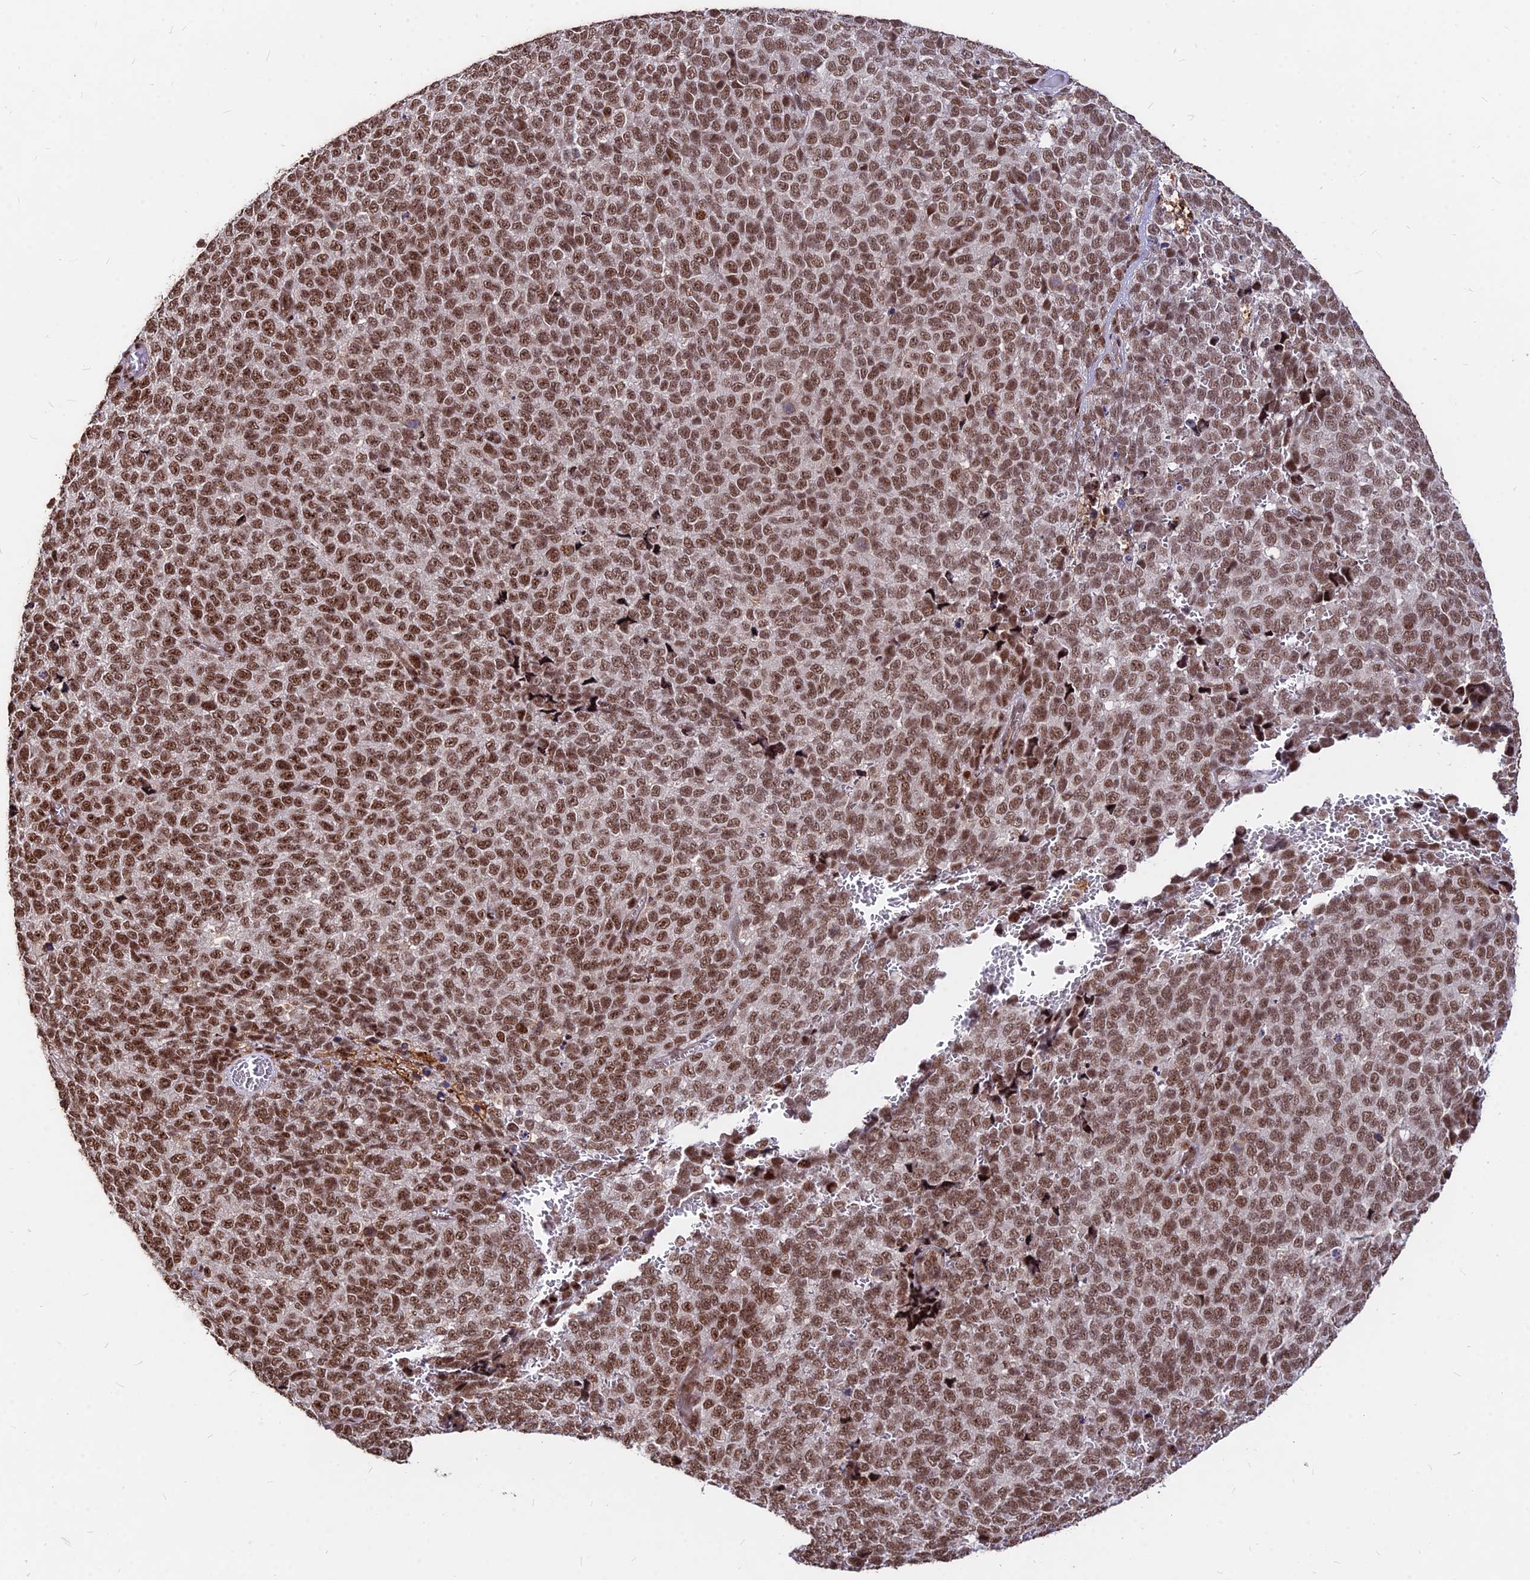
{"staining": {"intensity": "strong", "quantity": ">75%", "location": "nuclear"}, "tissue": "melanoma", "cell_type": "Tumor cells", "image_type": "cancer", "snomed": [{"axis": "morphology", "description": "Malignant melanoma, NOS"}, {"axis": "topography", "description": "Nose, NOS"}], "caption": "Protein staining of malignant melanoma tissue shows strong nuclear positivity in about >75% of tumor cells. (brown staining indicates protein expression, while blue staining denotes nuclei).", "gene": "ZBED4", "patient": {"sex": "female", "age": 48}}